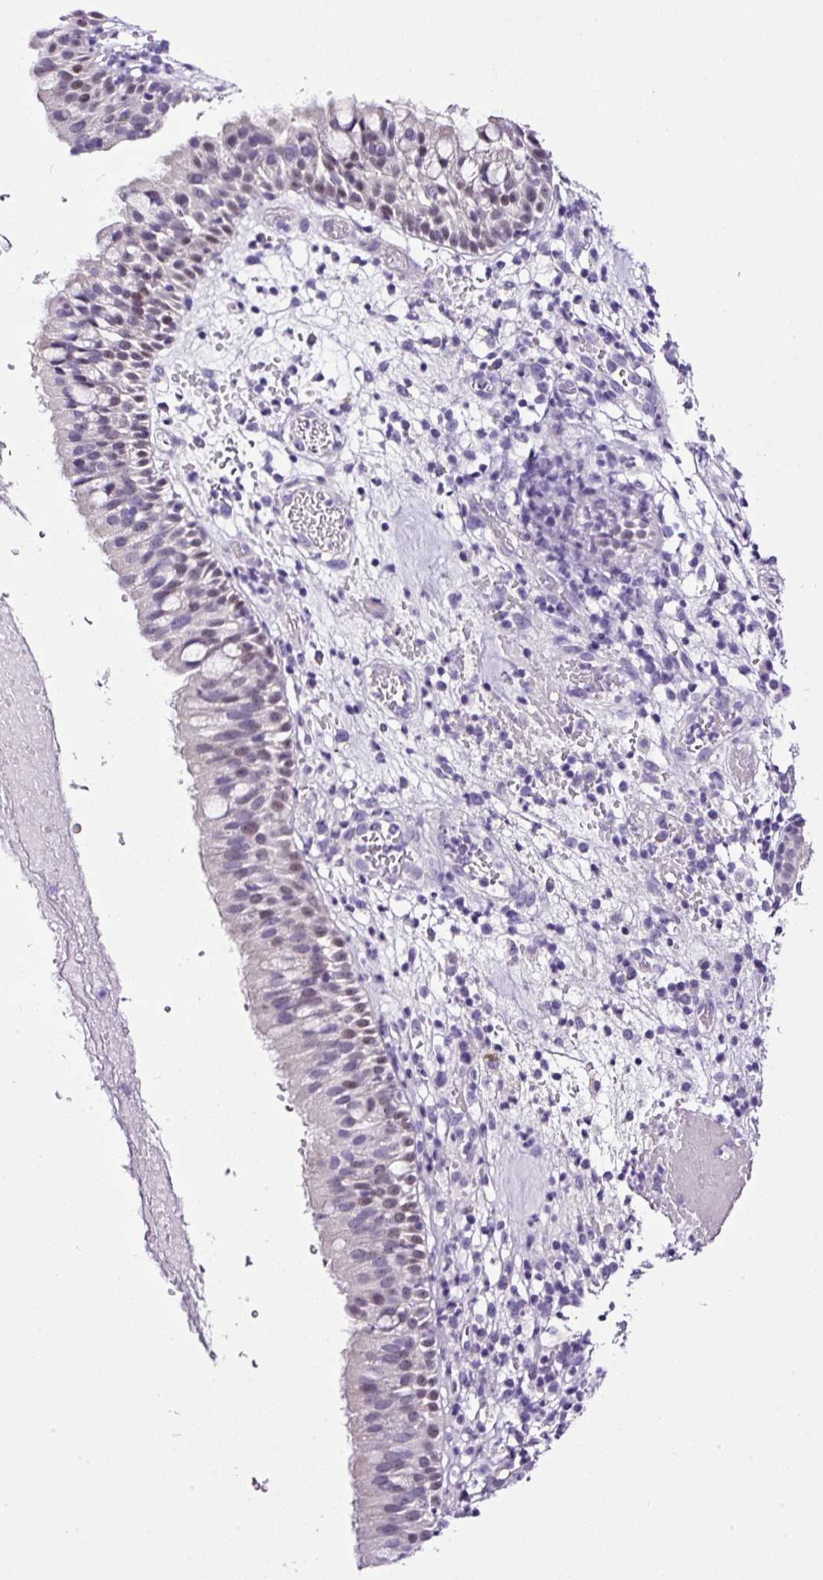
{"staining": {"intensity": "moderate", "quantity": "<25%", "location": "nuclear"}, "tissue": "nasopharynx", "cell_type": "Respiratory epithelial cells", "image_type": "normal", "snomed": [{"axis": "morphology", "description": "Normal tissue, NOS"}, {"axis": "topography", "description": "Nasopharynx"}], "caption": "This micrograph displays immunohistochemistry (IHC) staining of normal nasopharynx, with low moderate nuclear expression in about <25% of respiratory epithelial cells.", "gene": "SP8", "patient": {"sex": "male", "age": 65}}